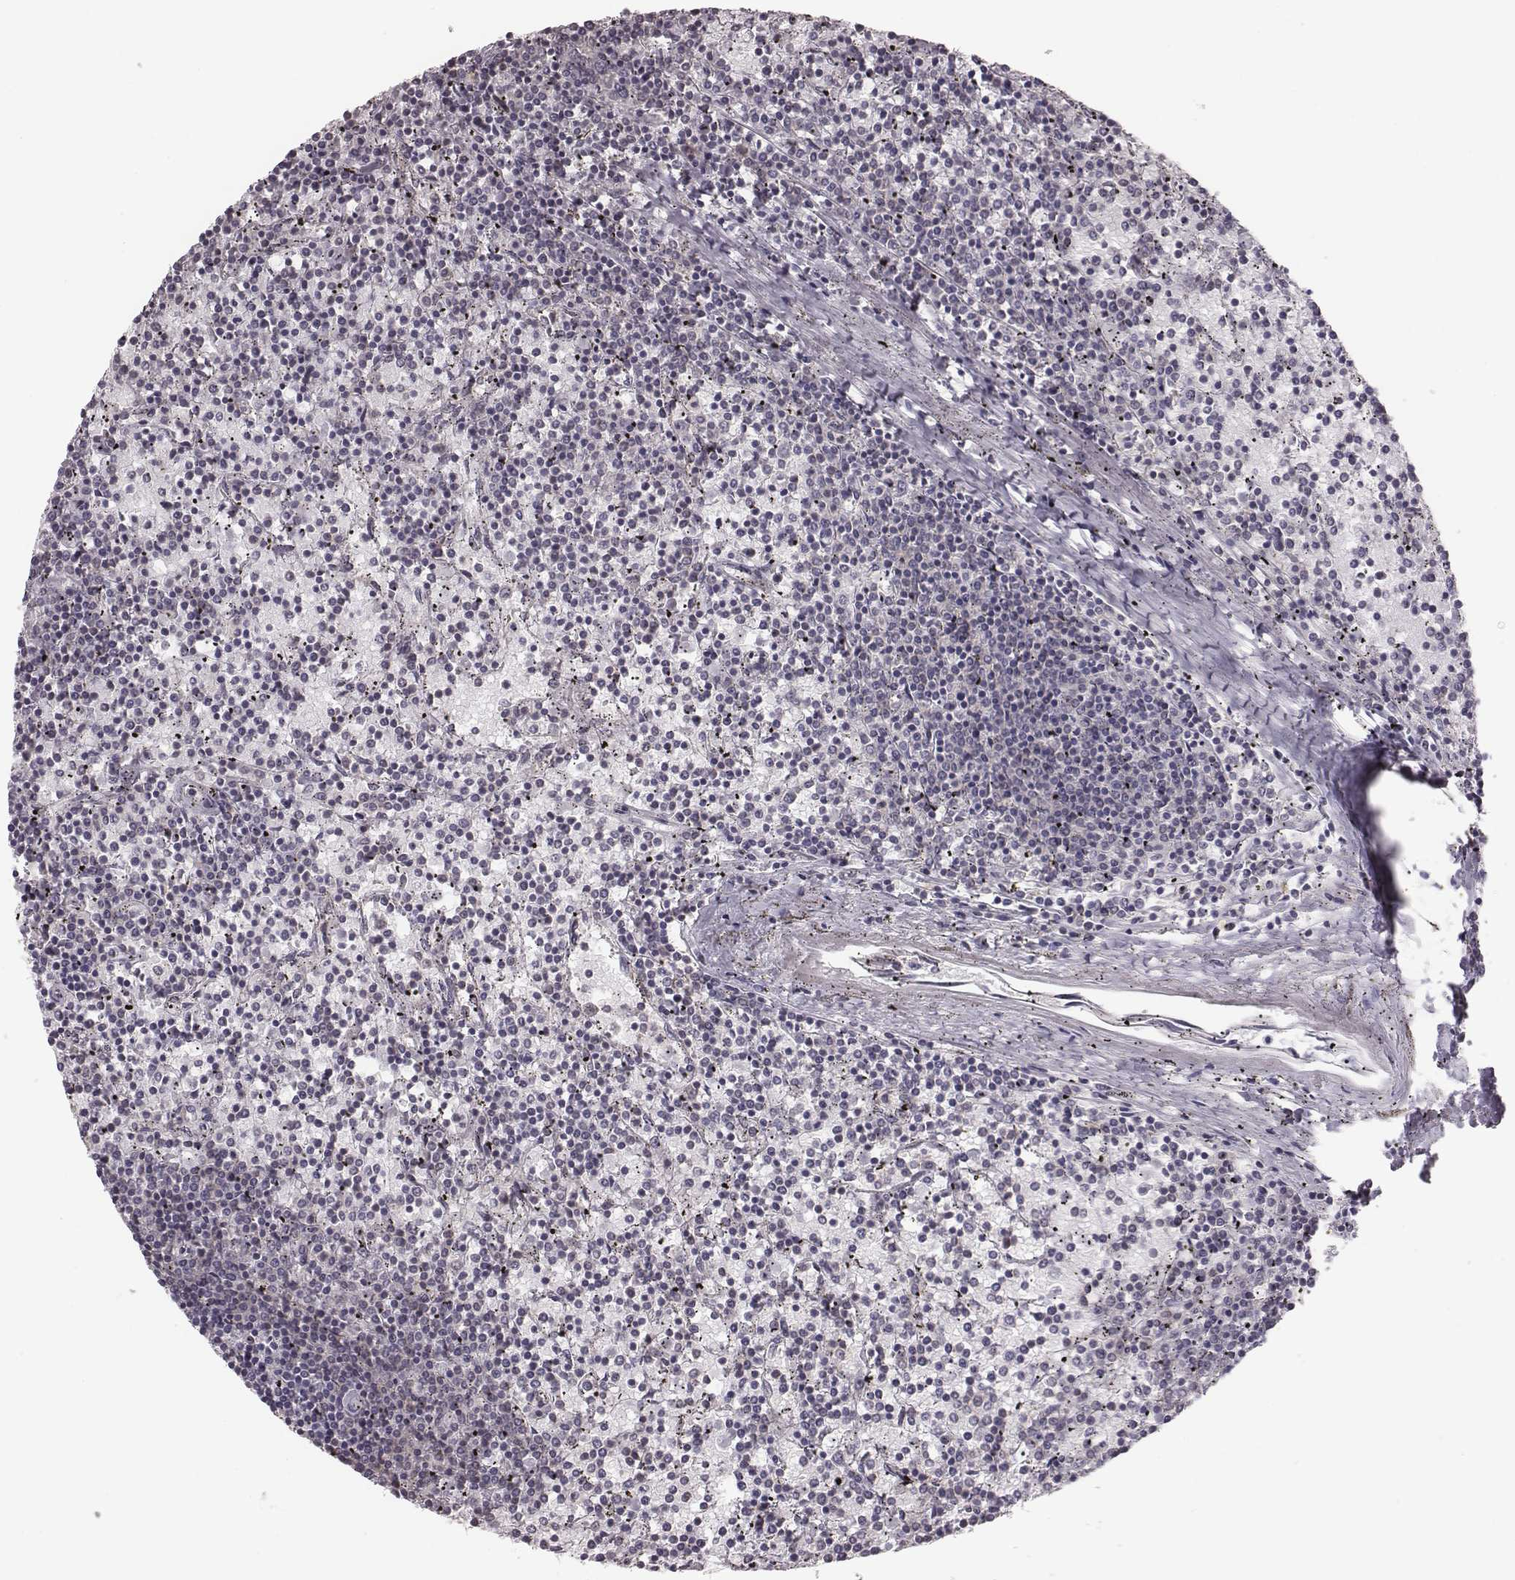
{"staining": {"intensity": "negative", "quantity": "none", "location": "none"}, "tissue": "lymphoma", "cell_type": "Tumor cells", "image_type": "cancer", "snomed": [{"axis": "morphology", "description": "Malignant lymphoma, non-Hodgkin's type, Low grade"}, {"axis": "topography", "description": "Spleen"}], "caption": "Image shows no protein expression in tumor cells of malignant lymphoma, non-Hodgkin's type (low-grade) tissue. (DAB (3,3'-diaminobenzidine) immunohistochemistry, high magnification).", "gene": "BICDL1", "patient": {"sex": "female", "age": 77}}